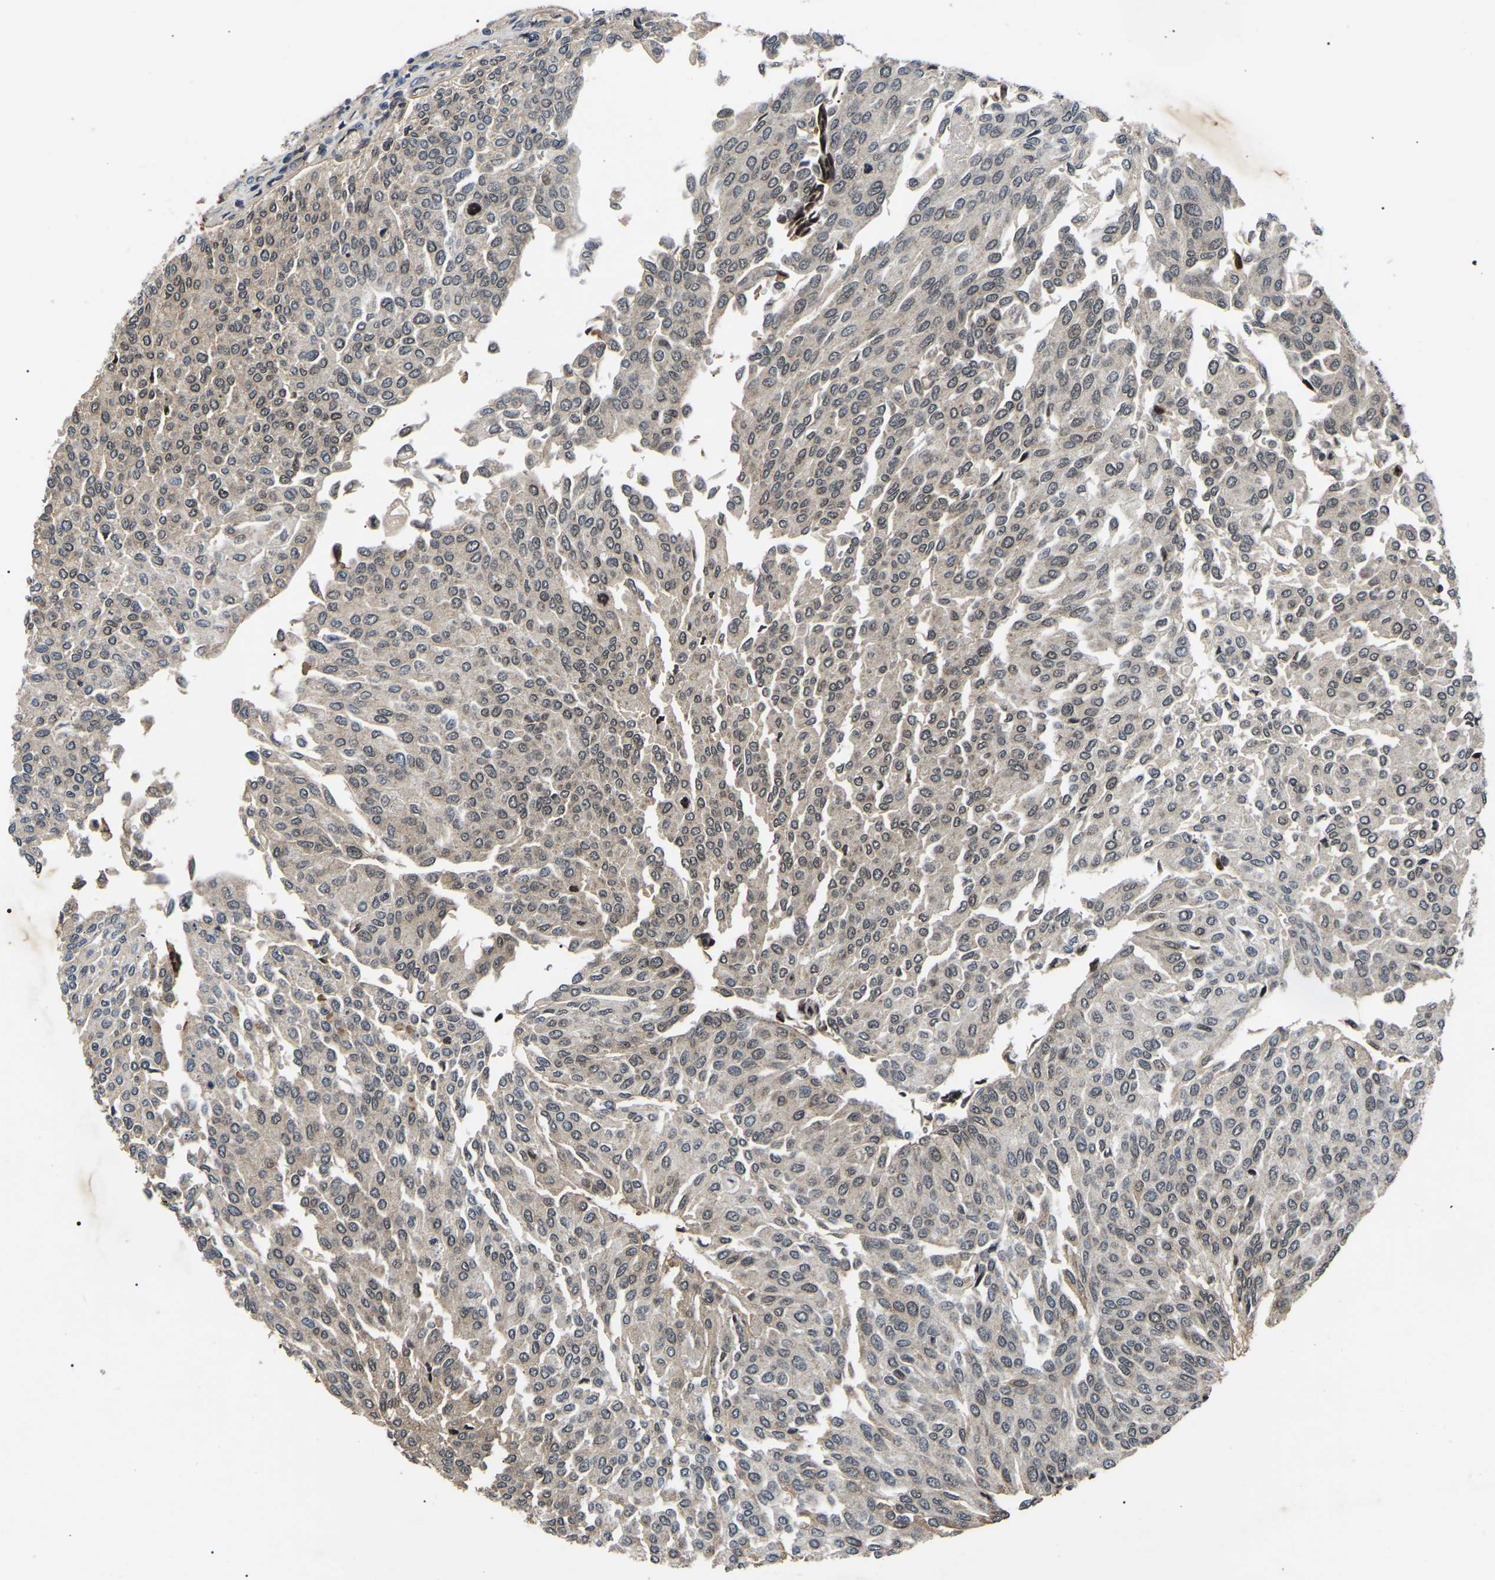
{"staining": {"intensity": "weak", "quantity": "25%-75%", "location": "cytoplasmic/membranous"}, "tissue": "urothelial cancer", "cell_type": "Tumor cells", "image_type": "cancer", "snomed": [{"axis": "morphology", "description": "Urothelial carcinoma, Low grade"}, {"axis": "topography", "description": "Urinary bladder"}], "caption": "Low-grade urothelial carcinoma stained with a protein marker shows weak staining in tumor cells.", "gene": "RBM28", "patient": {"sex": "female", "age": 79}}